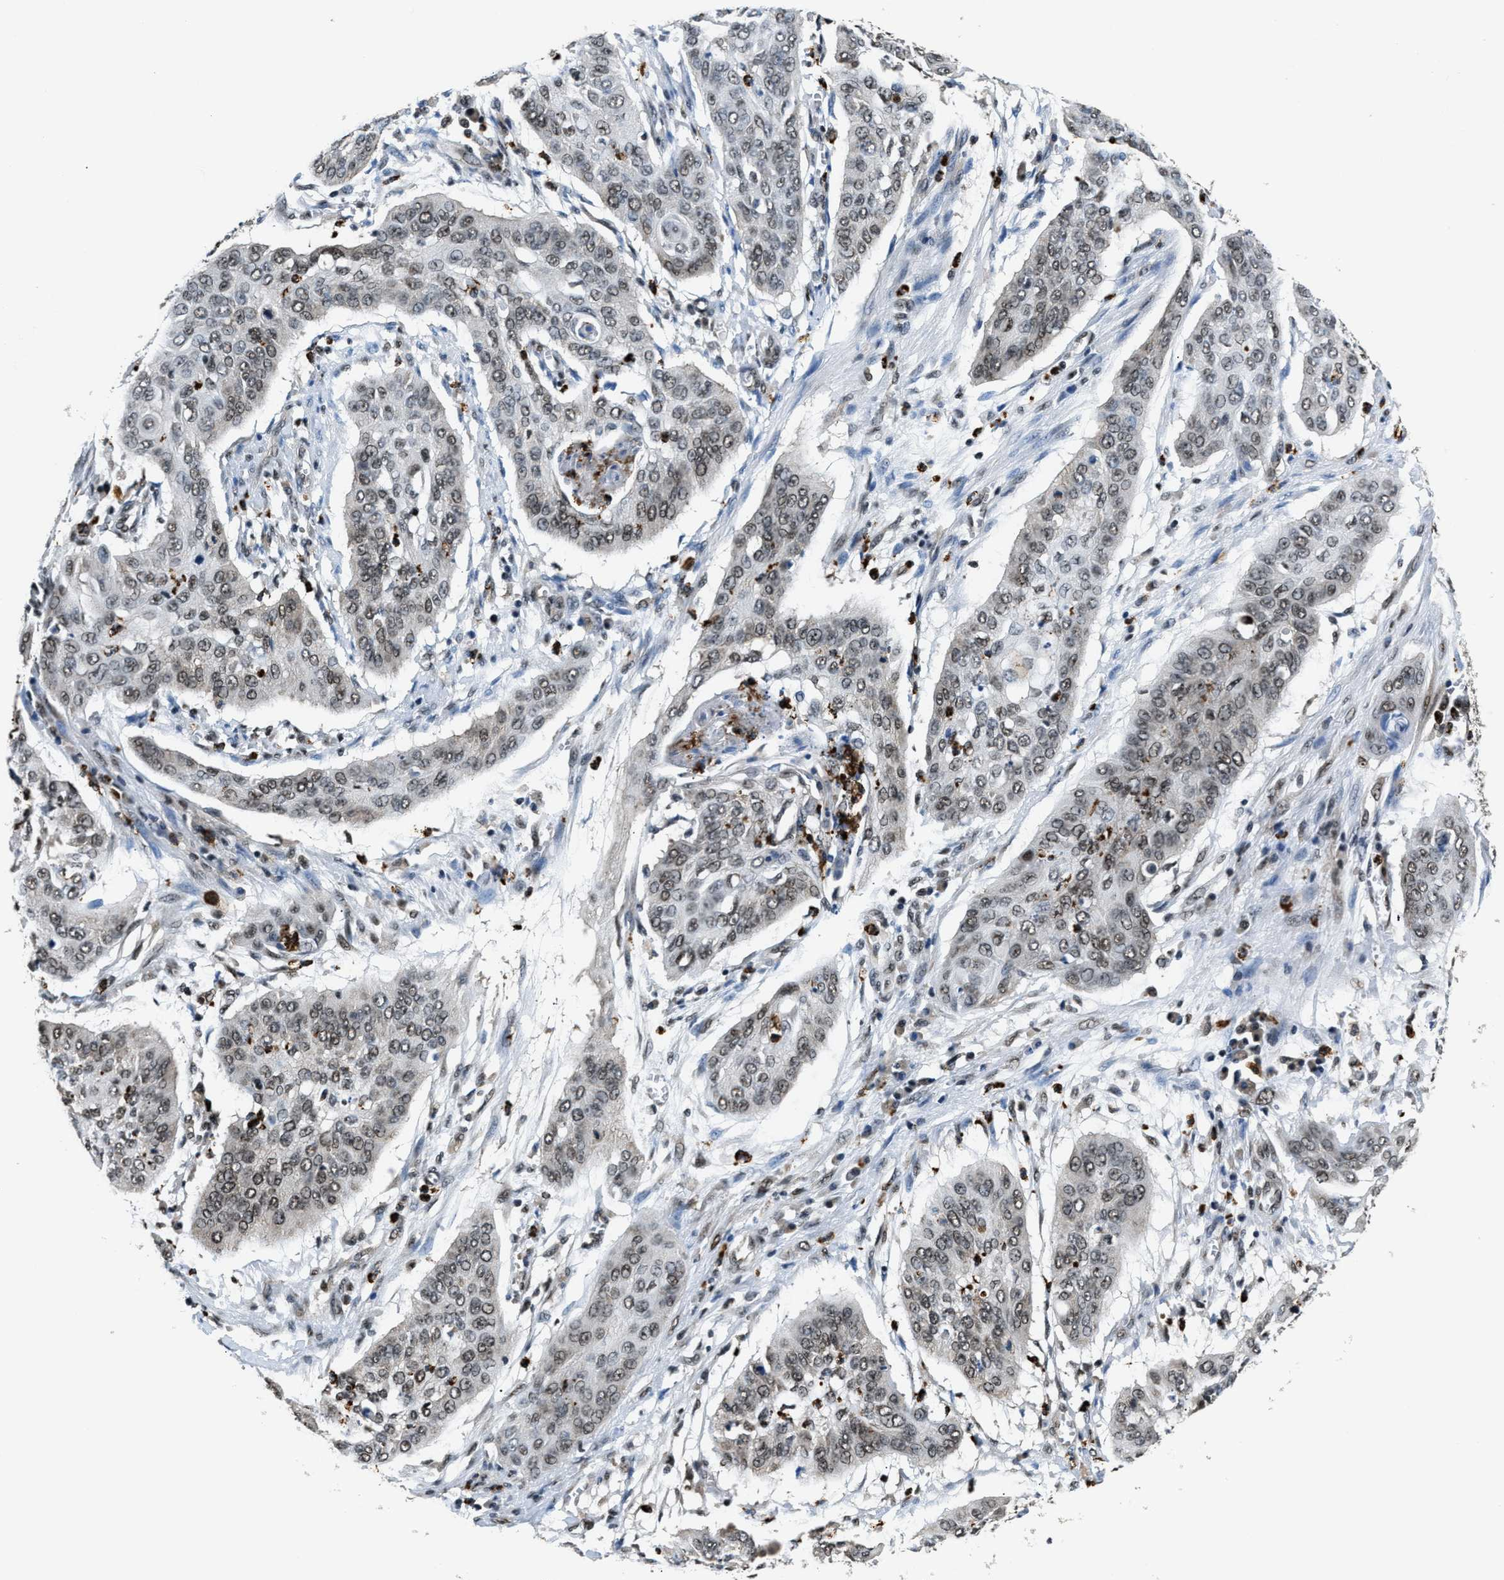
{"staining": {"intensity": "weak", "quantity": ">75%", "location": "nuclear"}, "tissue": "cervical cancer", "cell_type": "Tumor cells", "image_type": "cancer", "snomed": [{"axis": "morphology", "description": "Squamous cell carcinoma, NOS"}, {"axis": "topography", "description": "Cervix"}], "caption": "Human cervical cancer stained for a protein (brown) exhibits weak nuclear positive expression in about >75% of tumor cells.", "gene": "CCNDBP1", "patient": {"sex": "female", "age": 39}}